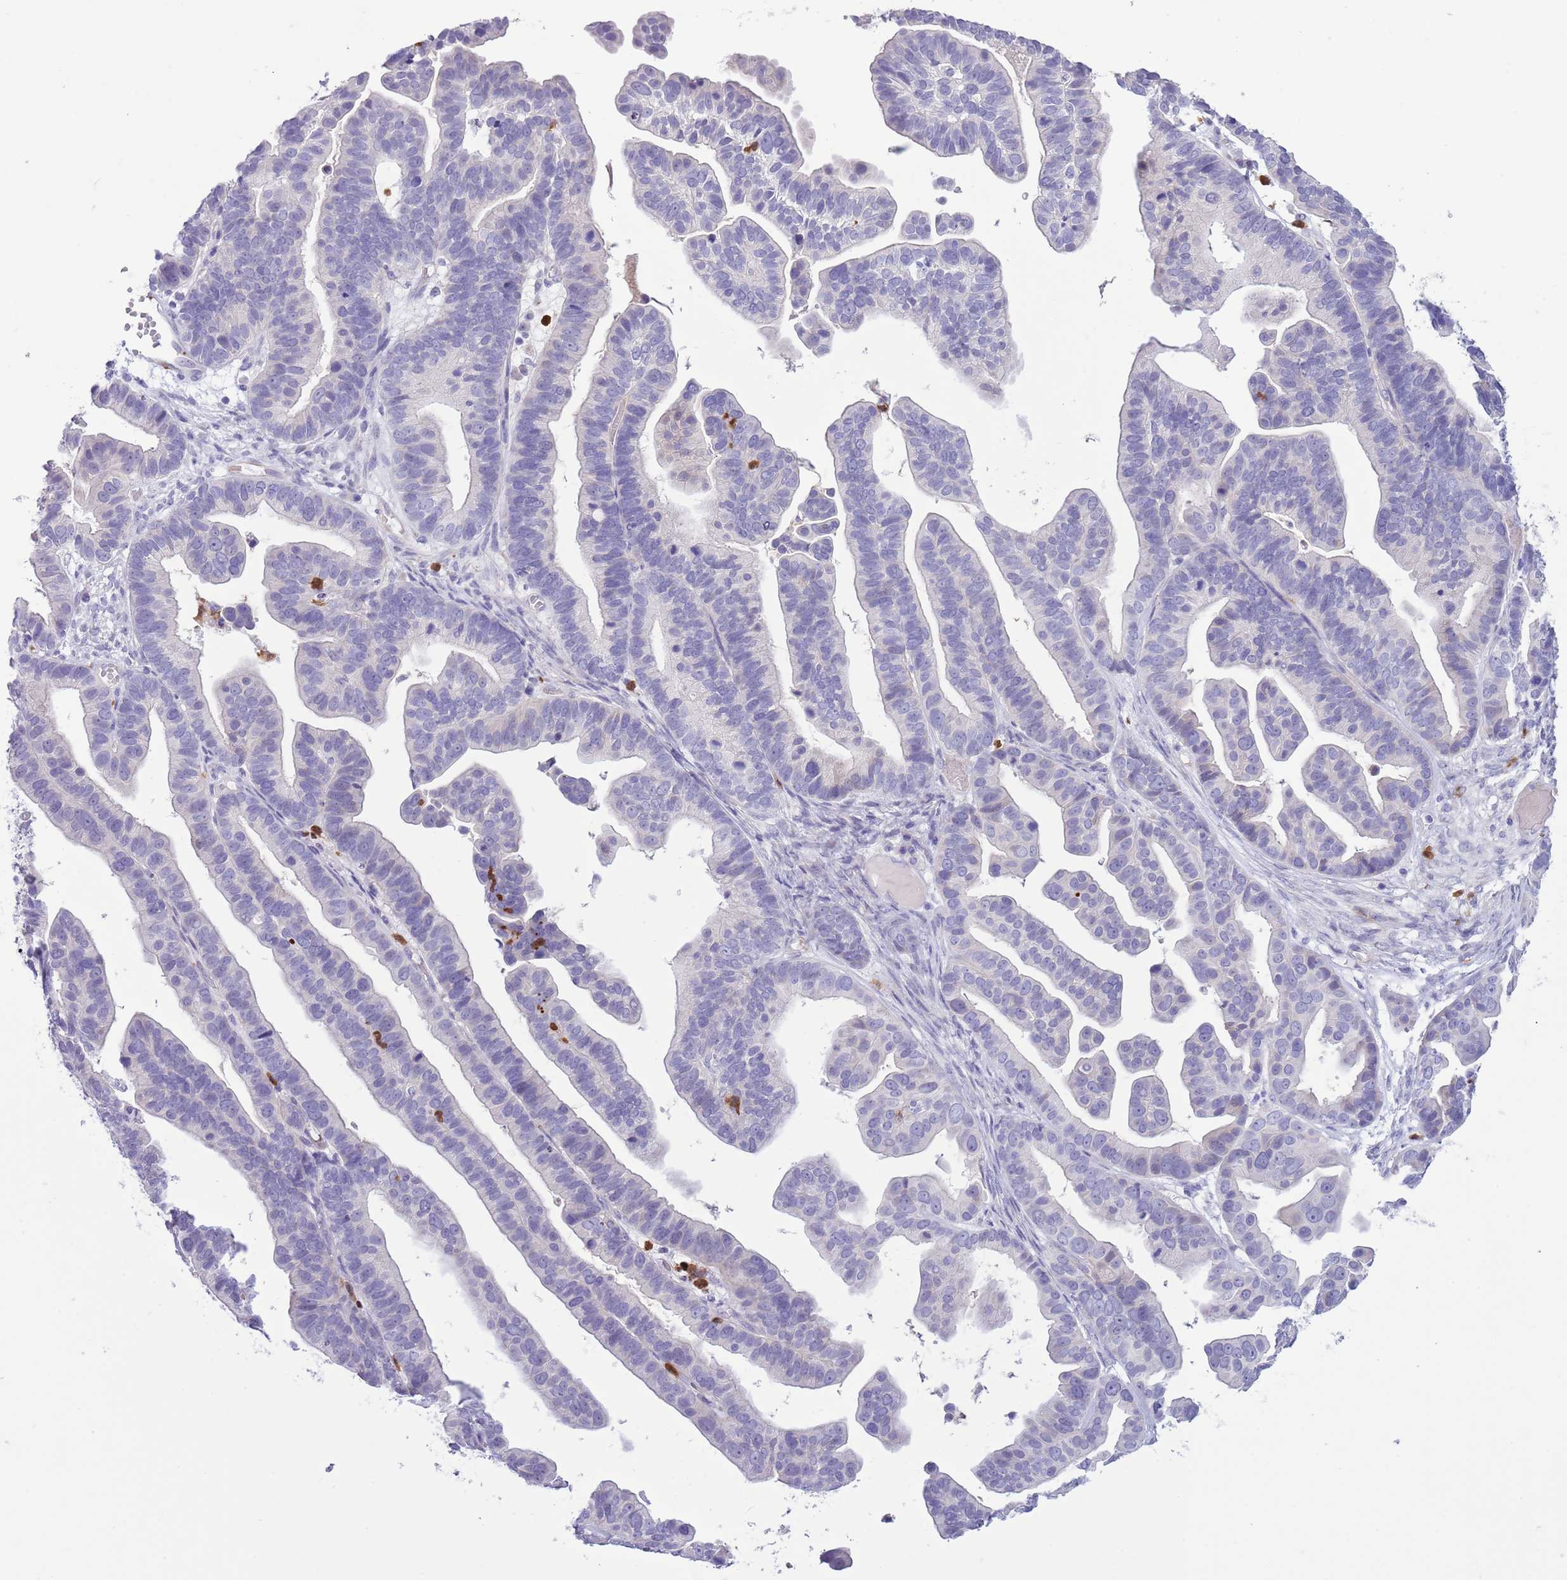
{"staining": {"intensity": "negative", "quantity": "none", "location": "none"}, "tissue": "ovarian cancer", "cell_type": "Tumor cells", "image_type": "cancer", "snomed": [{"axis": "morphology", "description": "Cystadenocarcinoma, serous, NOS"}, {"axis": "topography", "description": "Ovary"}], "caption": "Immunohistochemical staining of human ovarian serous cystadenocarcinoma reveals no significant expression in tumor cells. (DAB immunohistochemistry (IHC) with hematoxylin counter stain).", "gene": "OR6M1", "patient": {"sex": "female", "age": 56}}